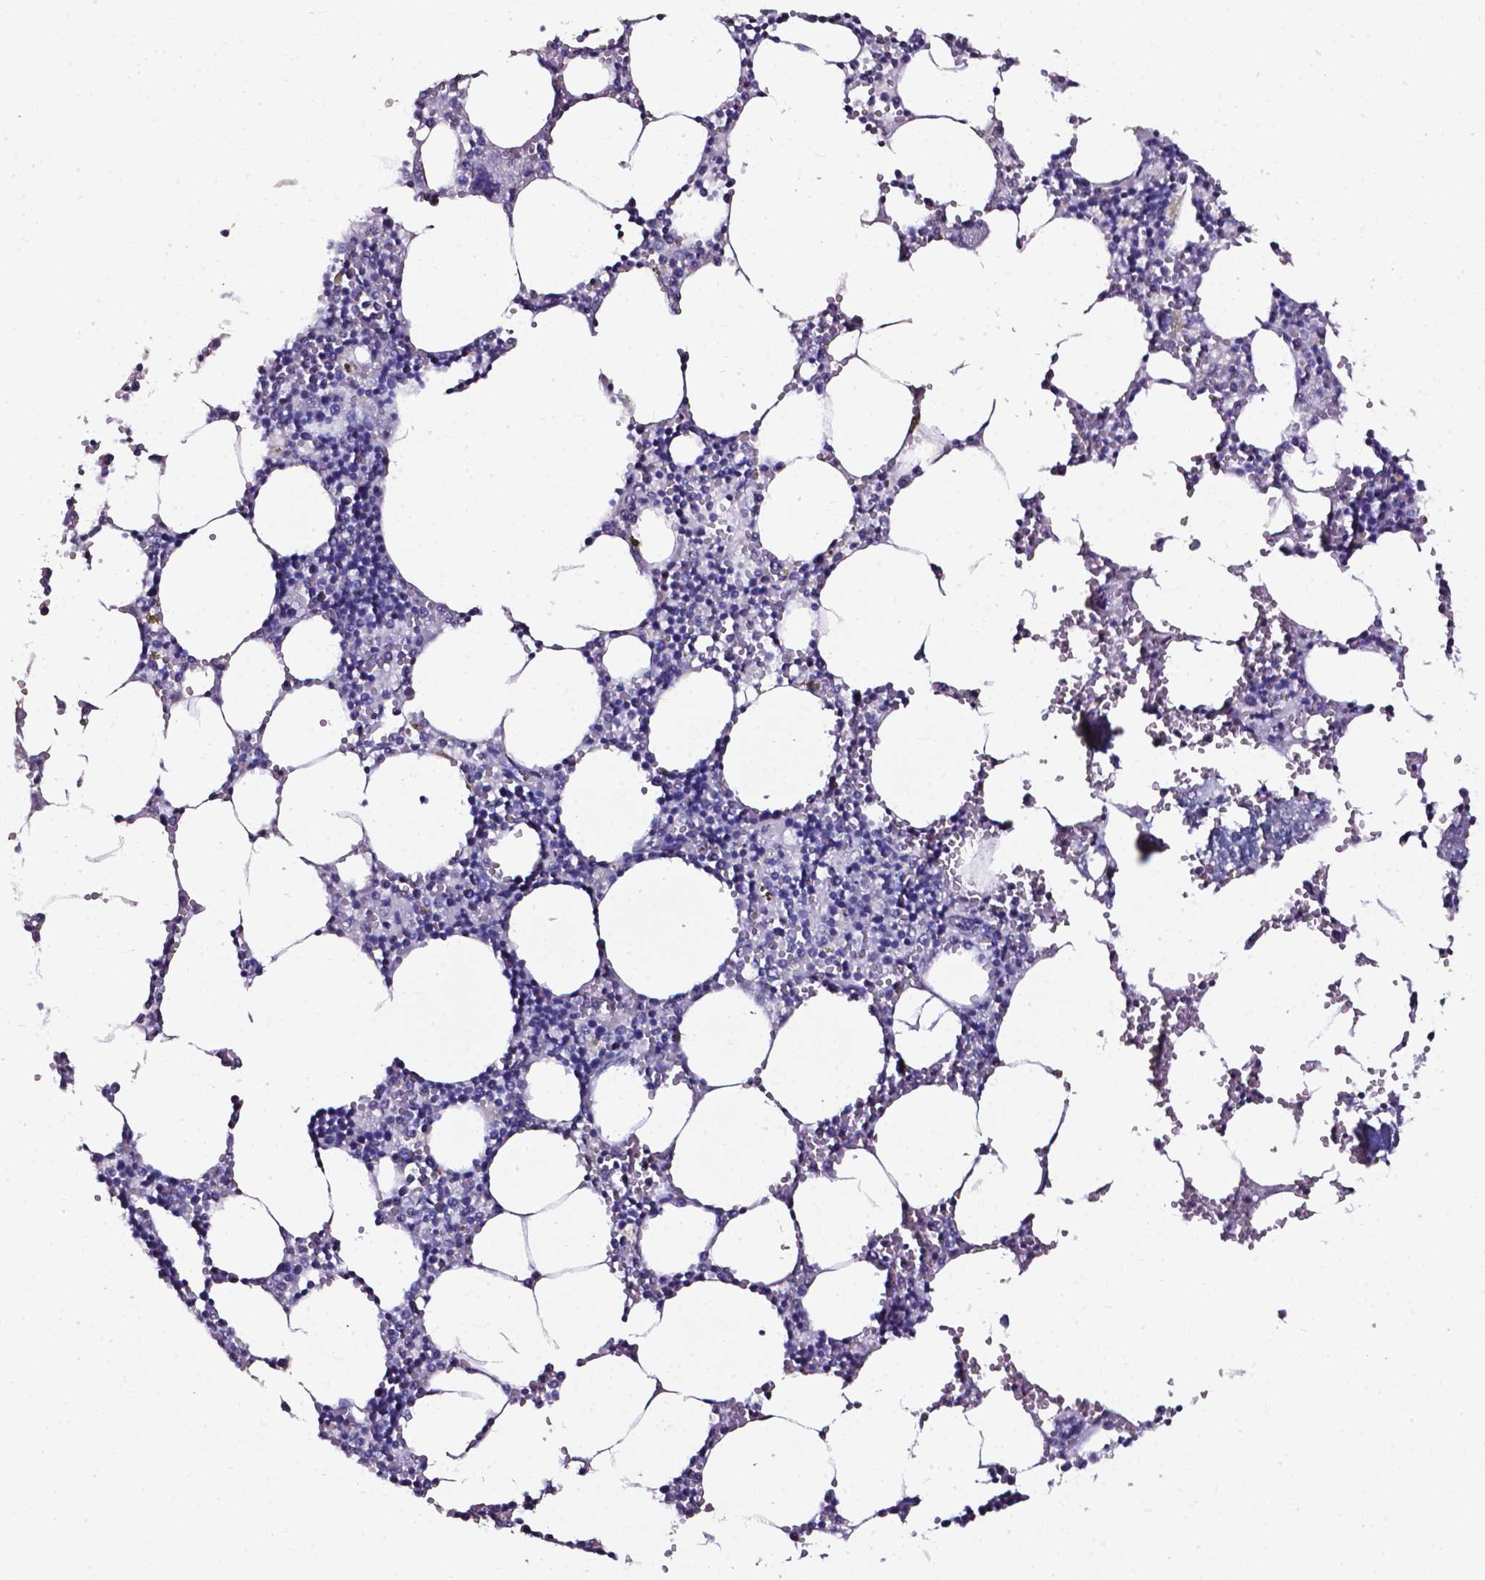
{"staining": {"intensity": "negative", "quantity": "none", "location": "none"}, "tissue": "bone marrow", "cell_type": "Hematopoietic cells", "image_type": "normal", "snomed": [{"axis": "morphology", "description": "Normal tissue, NOS"}, {"axis": "topography", "description": "Bone marrow"}], "caption": "Benign bone marrow was stained to show a protein in brown. There is no significant positivity in hematopoietic cells. (Brightfield microscopy of DAB (3,3'-diaminobenzidine) immunohistochemistry at high magnification).", "gene": "DEFA5", "patient": {"sex": "male", "age": 54}}